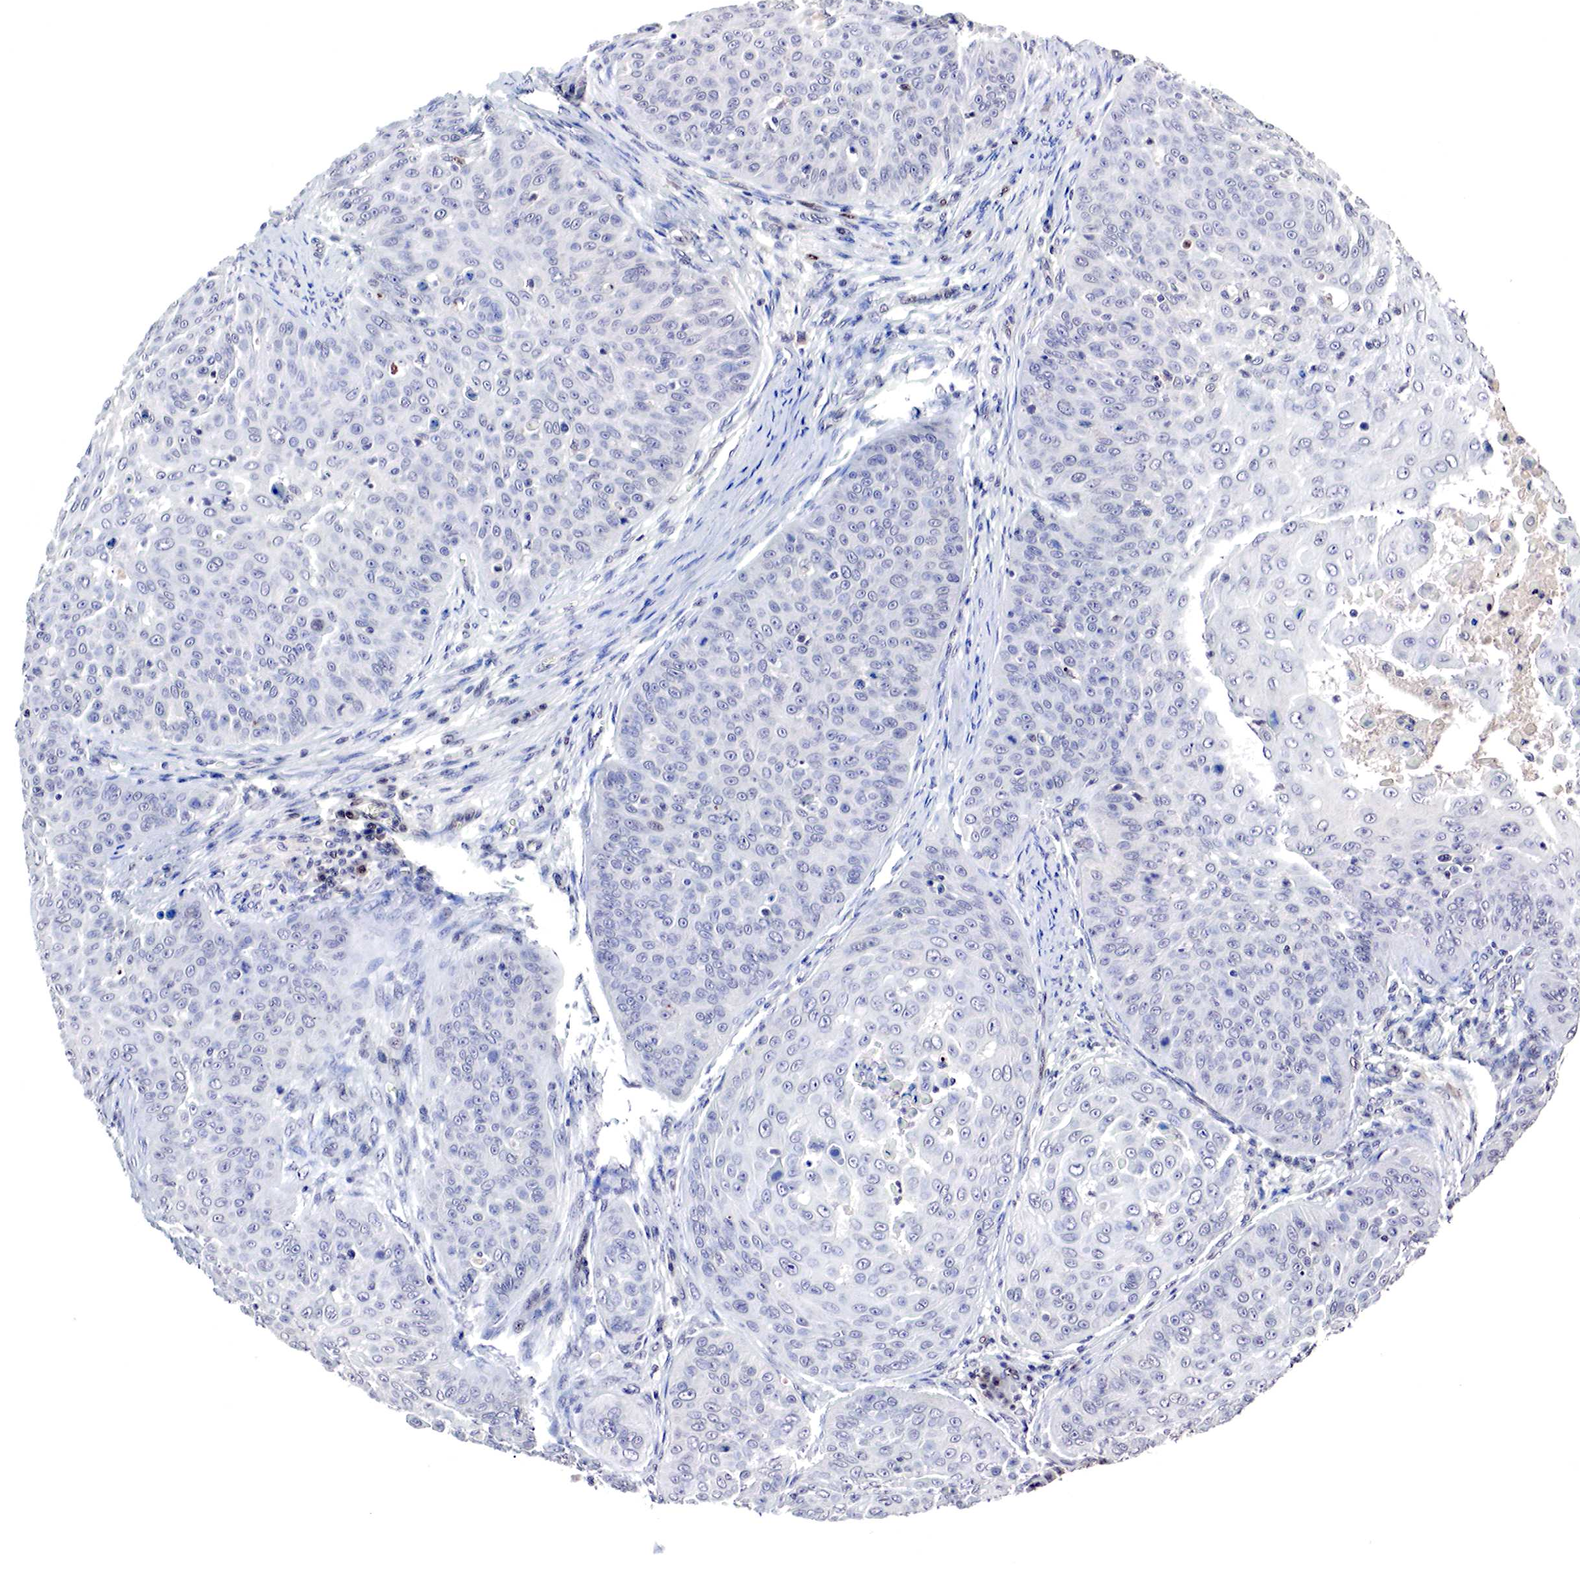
{"staining": {"intensity": "negative", "quantity": "none", "location": "none"}, "tissue": "skin cancer", "cell_type": "Tumor cells", "image_type": "cancer", "snomed": [{"axis": "morphology", "description": "Squamous cell carcinoma, NOS"}, {"axis": "topography", "description": "Skin"}], "caption": "DAB immunohistochemical staining of squamous cell carcinoma (skin) shows no significant expression in tumor cells.", "gene": "DACH2", "patient": {"sex": "male", "age": 82}}